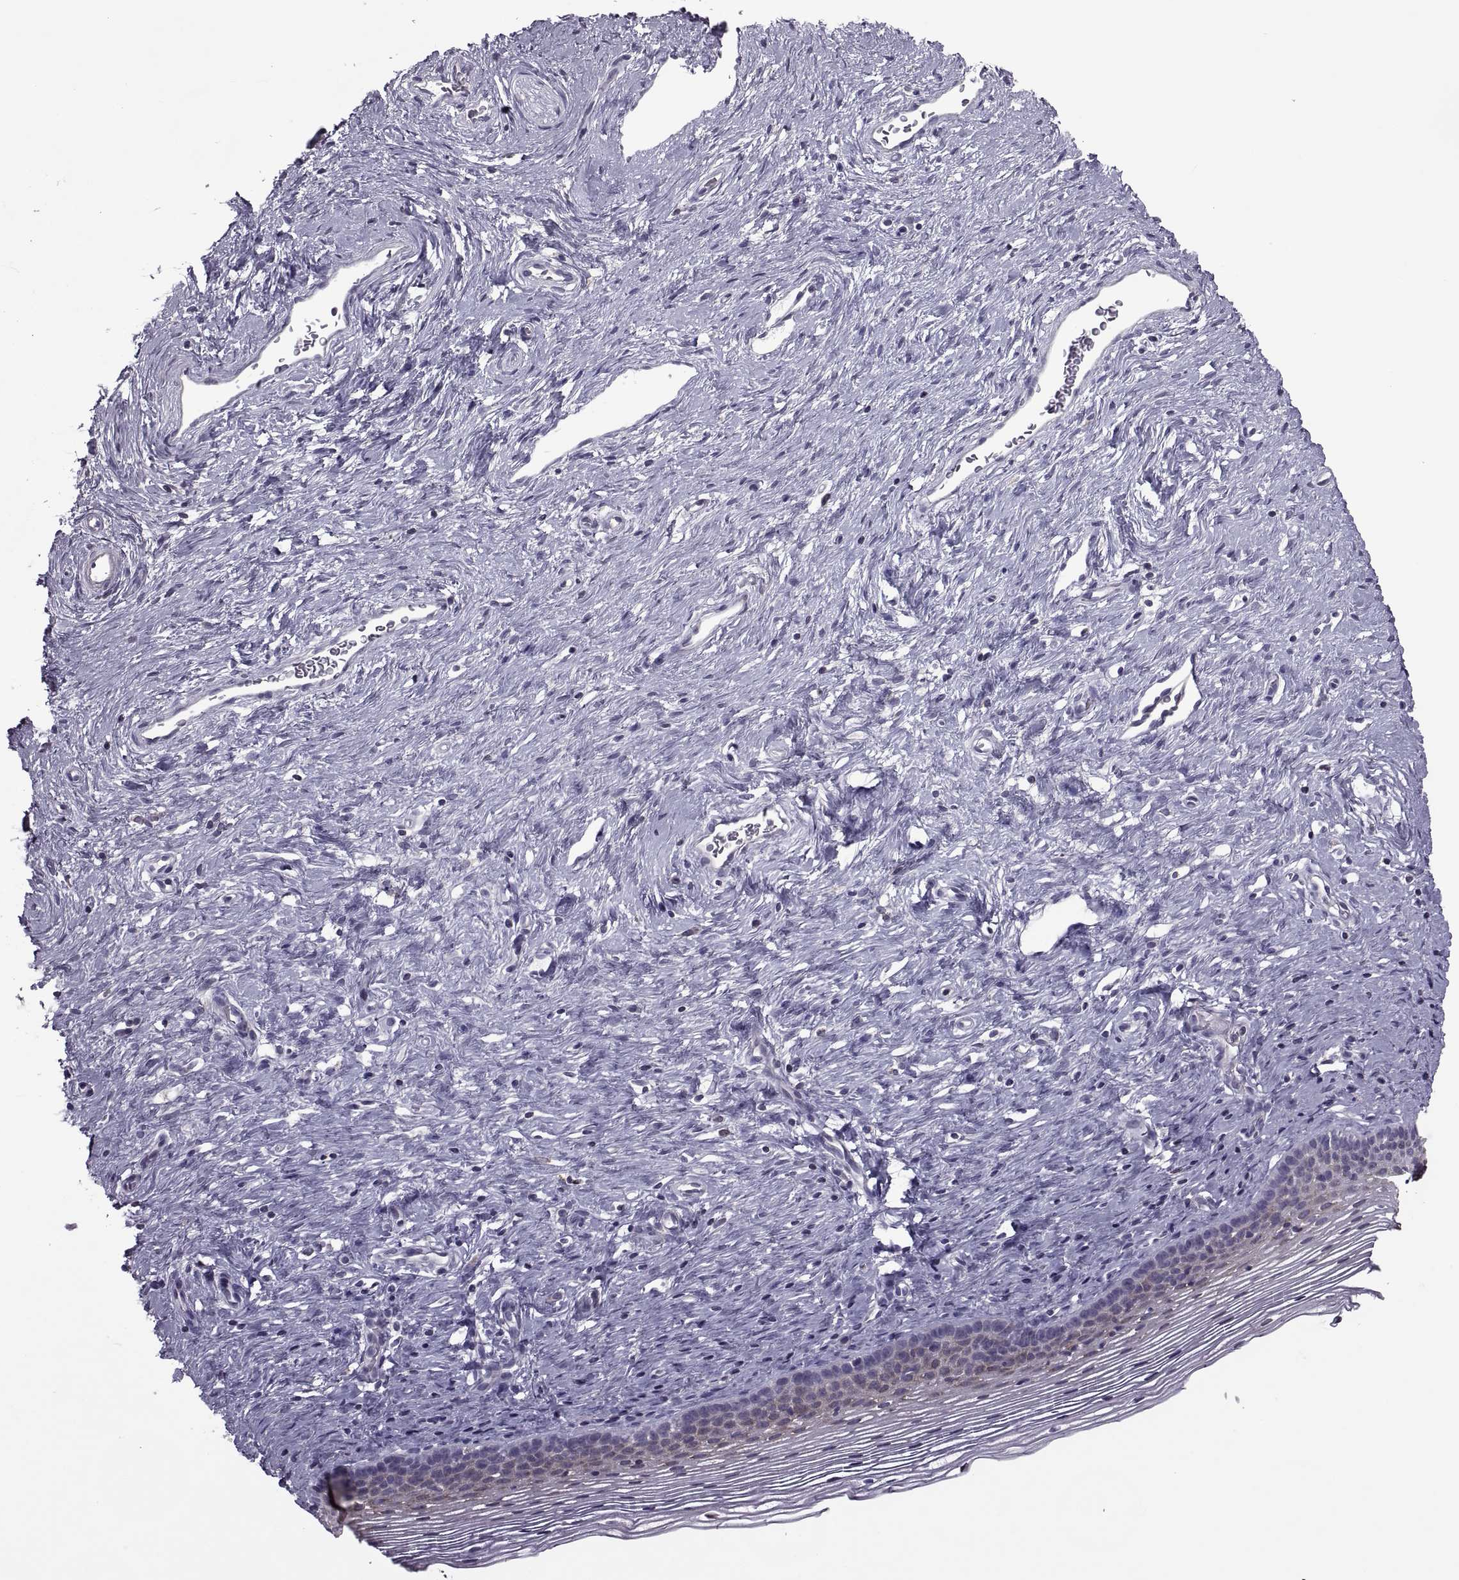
{"staining": {"intensity": "negative", "quantity": "none", "location": "none"}, "tissue": "cervix", "cell_type": "Glandular cells", "image_type": "normal", "snomed": [{"axis": "morphology", "description": "Normal tissue, NOS"}, {"axis": "topography", "description": "Cervix"}], "caption": "Glandular cells show no significant staining in normal cervix.", "gene": "PABPC1", "patient": {"sex": "female", "age": 39}}